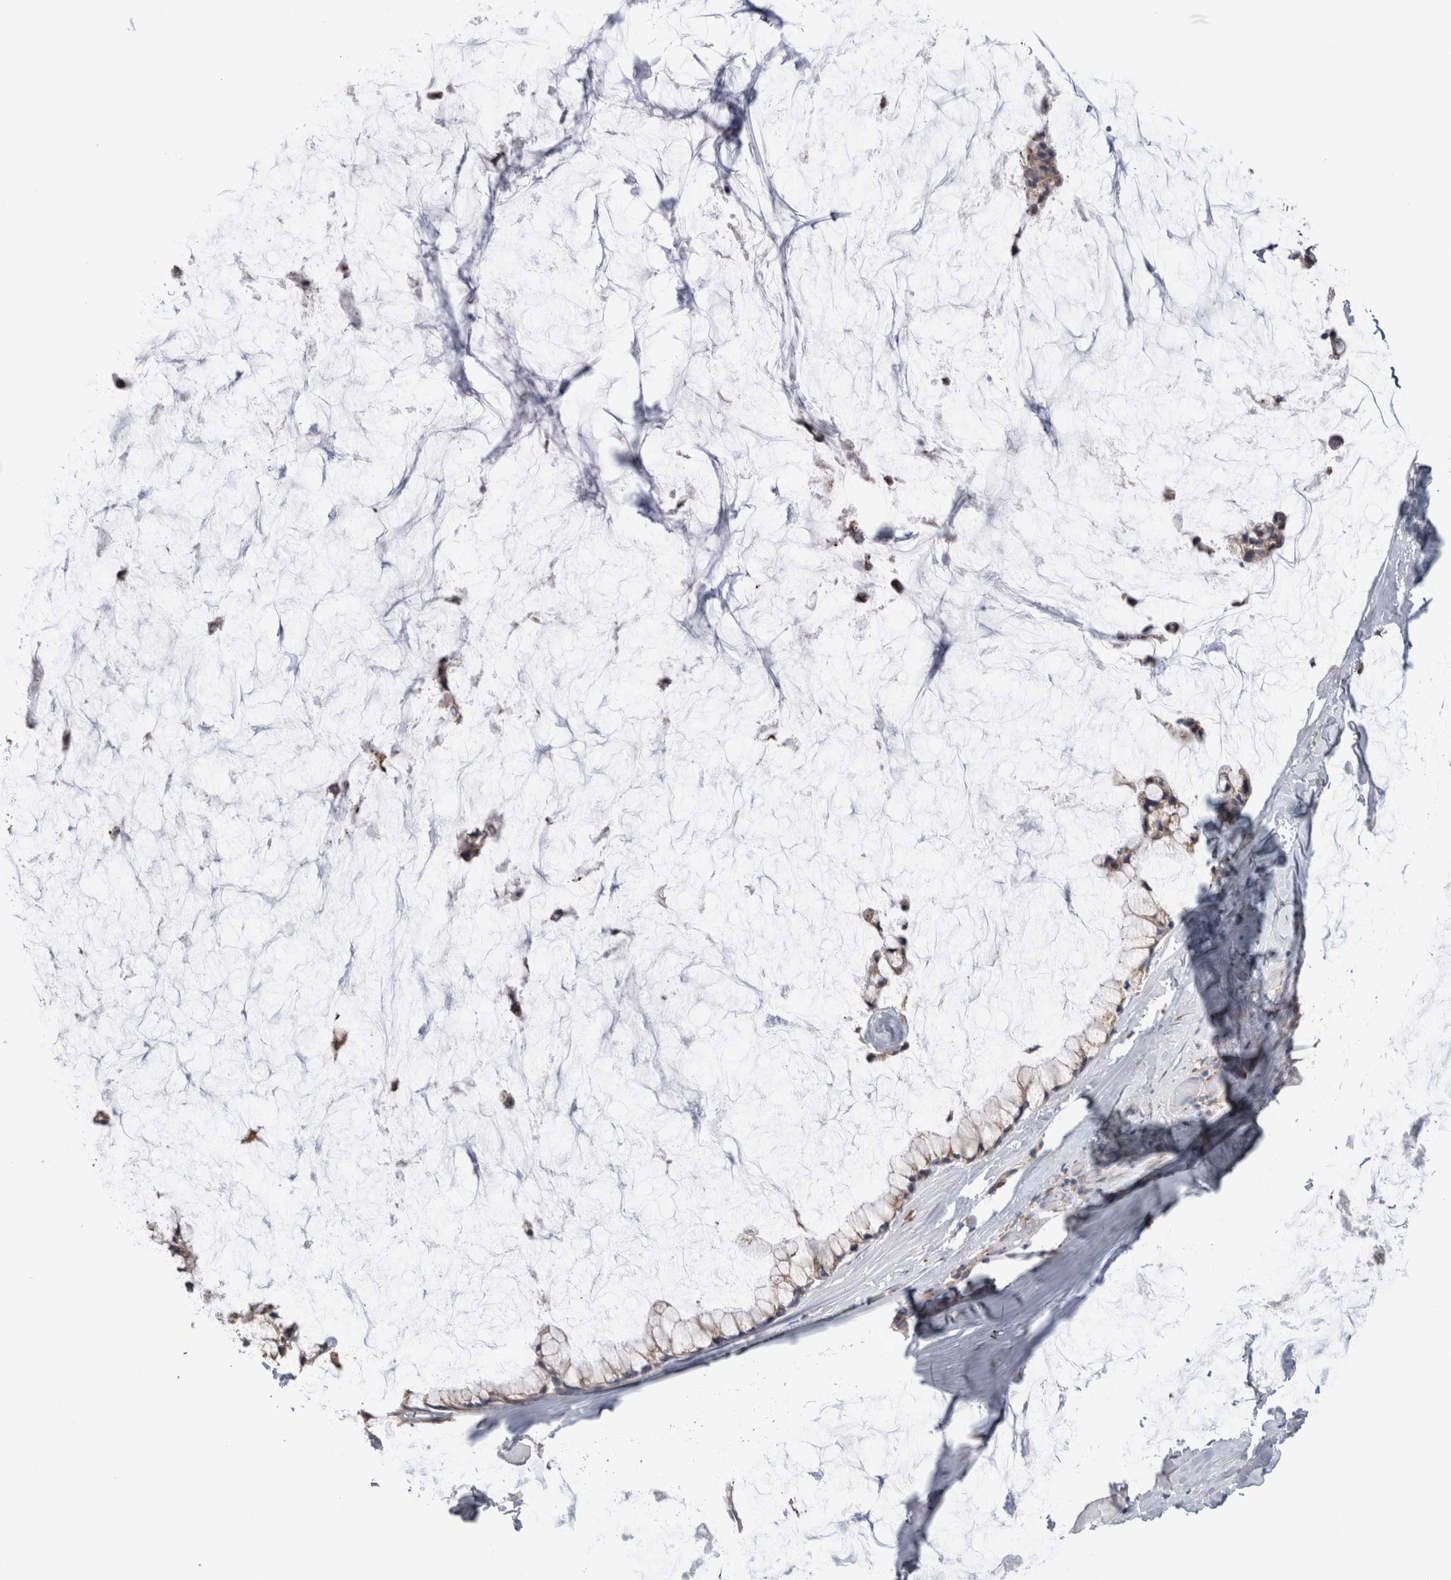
{"staining": {"intensity": "negative", "quantity": "none", "location": "none"}, "tissue": "ovarian cancer", "cell_type": "Tumor cells", "image_type": "cancer", "snomed": [{"axis": "morphology", "description": "Cystadenocarcinoma, mucinous, NOS"}, {"axis": "topography", "description": "Ovary"}], "caption": "A high-resolution image shows IHC staining of ovarian mucinous cystadenocarcinoma, which shows no significant staining in tumor cells.", "gene": "ZNF341", "patient": {"sex": "female", "age": 39}}